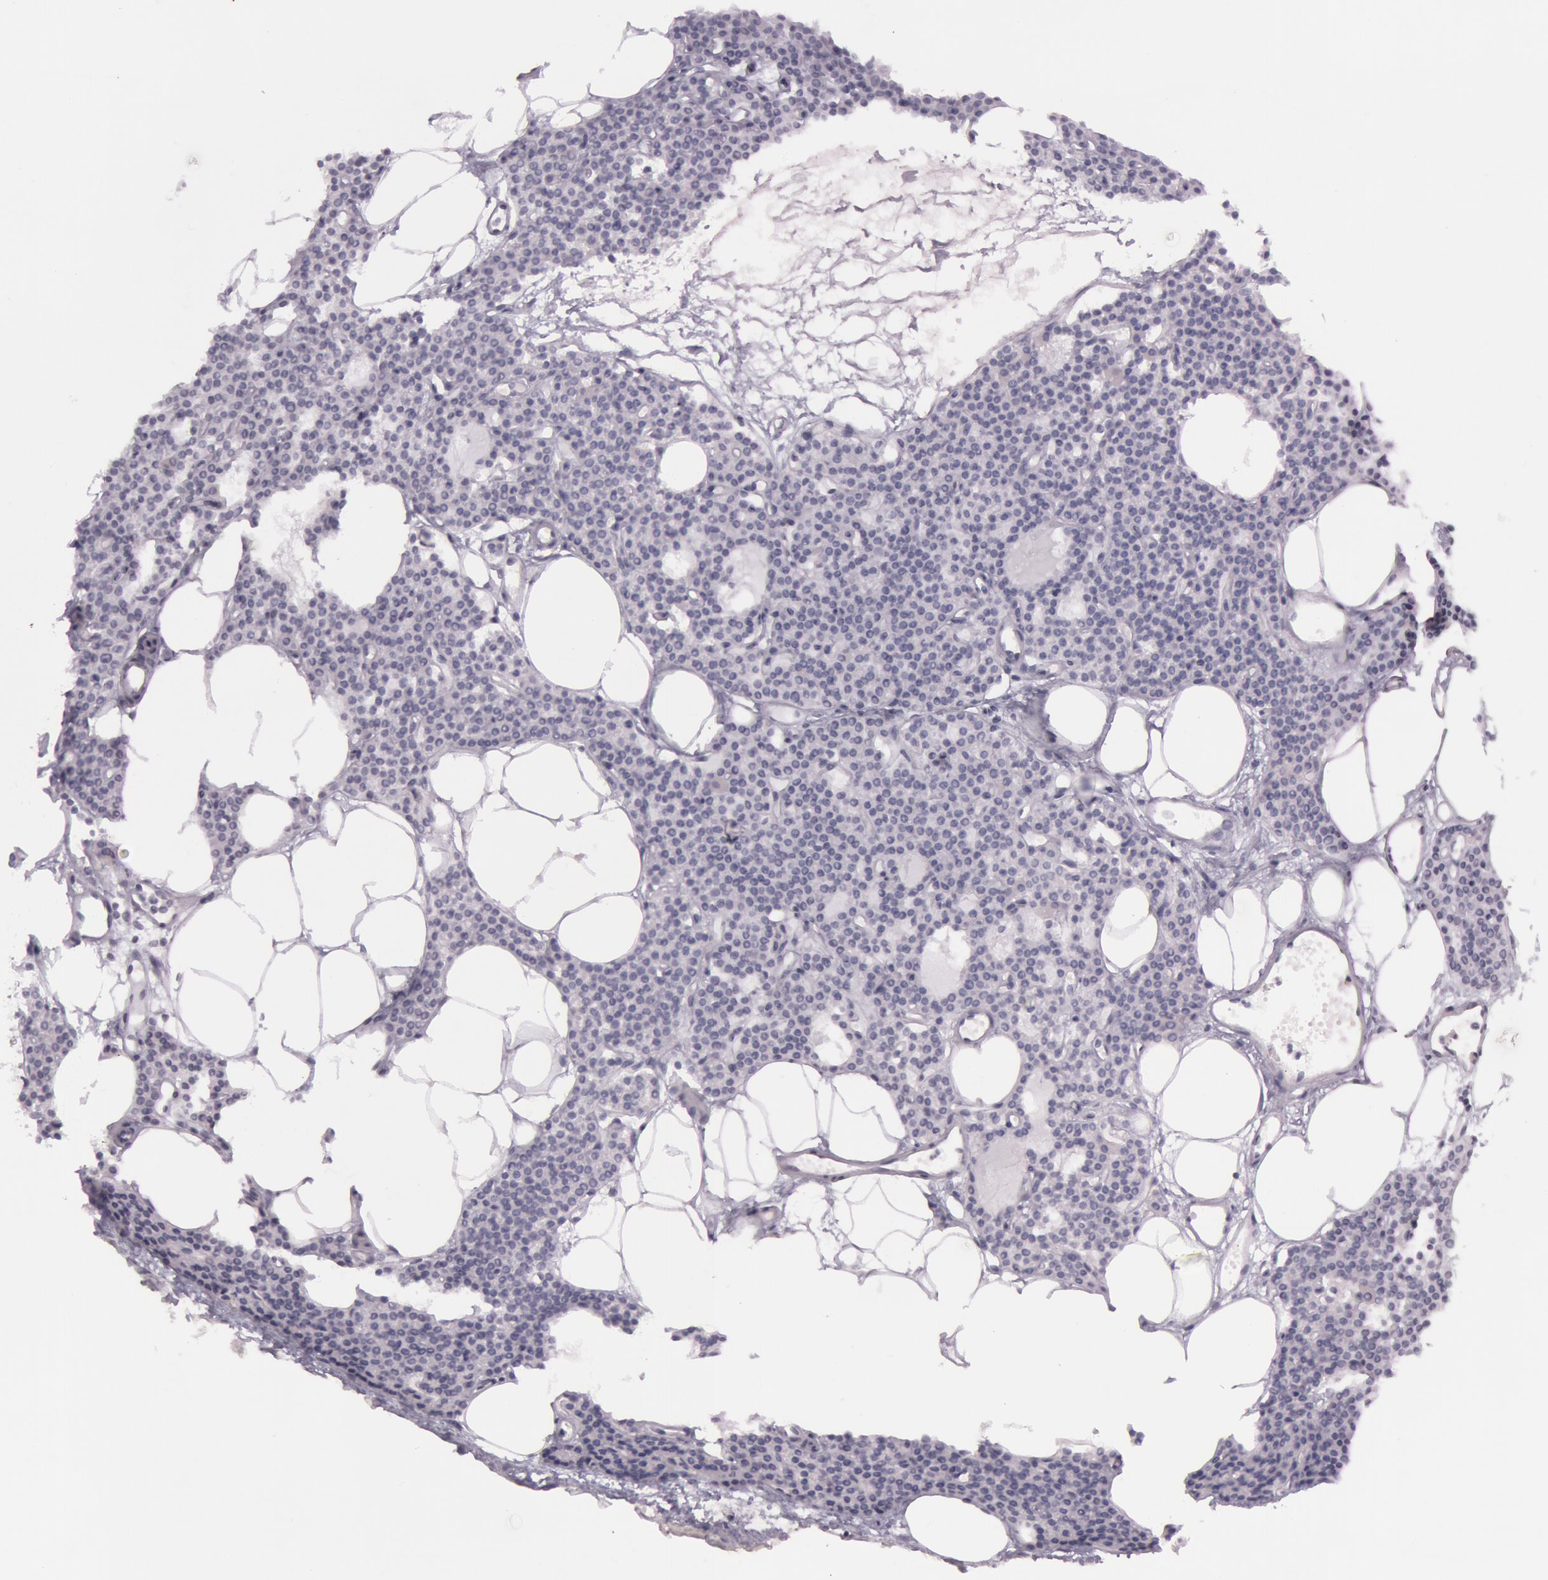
{"staining": {"intensity": "negative", "quantity": "none", "location": "none"}, "tissue": "parathyroid gland", "cell_type": "Glandular cells", "image_type": "normal", "snomed": [{"axis": "morphology", "description": "Normal tissue, NOS"}, {"axis": "topography", "description": "Parathyroid gland"}], "caption": "Histopathology image shows no significant protein expression in glandular cells of normal parathyroid gland. The staining was performed using DAB to visualize the protein expression in brown, while the nuclei were stained in blue with hematoxylin (Magnification: 20x).", "gene": "S100A7", "patient": {"sex": "male", "age": 24}}